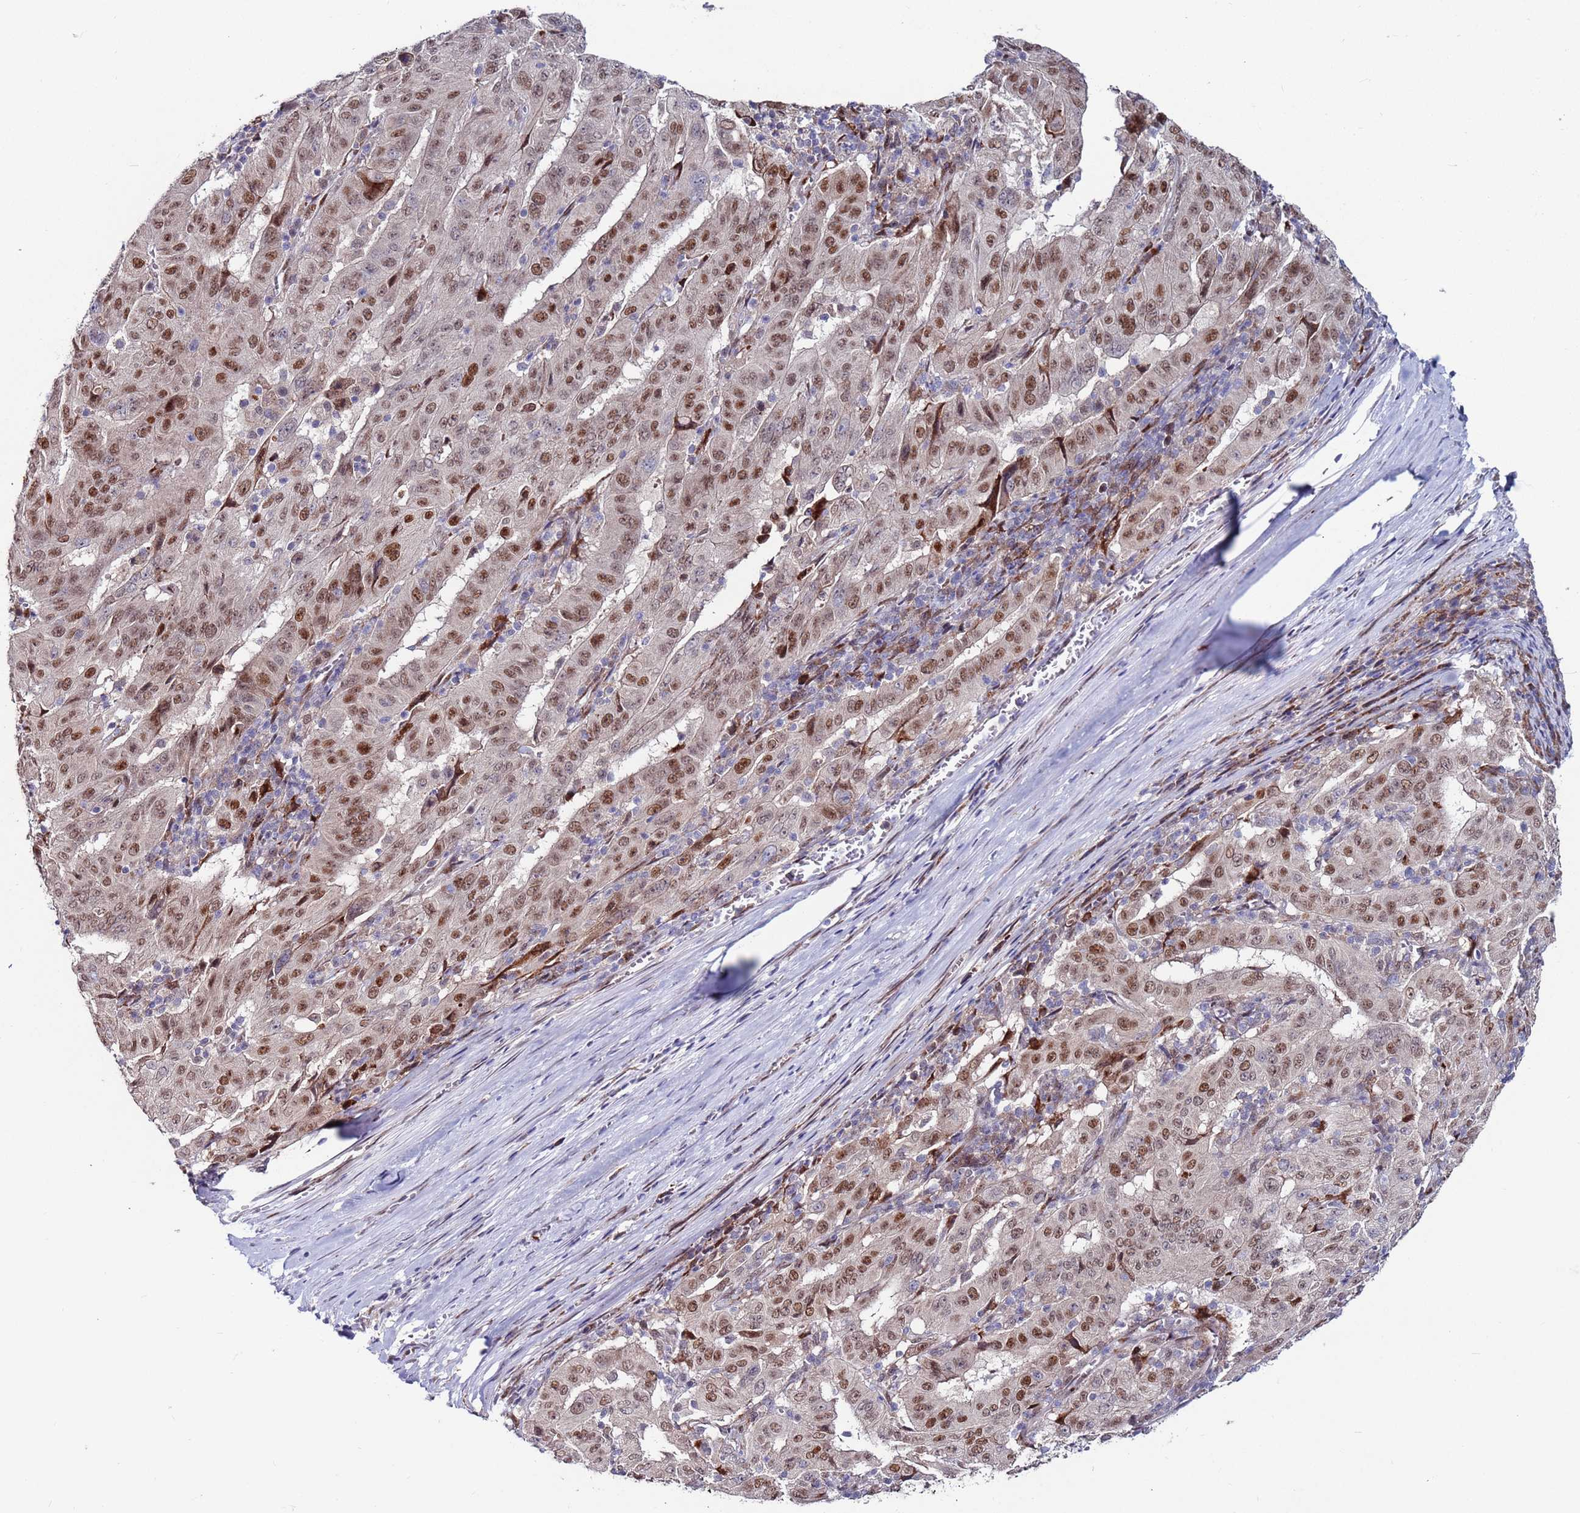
{"staining": {"intensity": "moderate", "quantity": ">75%", "location": "nuclear"}, "tissue": "pancreatic cancer", "cell_type": "Tumor cells", "image_type": "cancer", "snomed": [{"axis": "morphology", "description": "Adenocarcinoma, NOS"}, {"axis": "topography", "description": "Pancreas"}], "caption": "Brown immunohistochemical staining in adenocarcinoma (pancreatic) shows moderate nuclear expression in about >75% of tumor cells.", "gene": "FBXO27", "patient": {"sex": "male", "age": 63}}